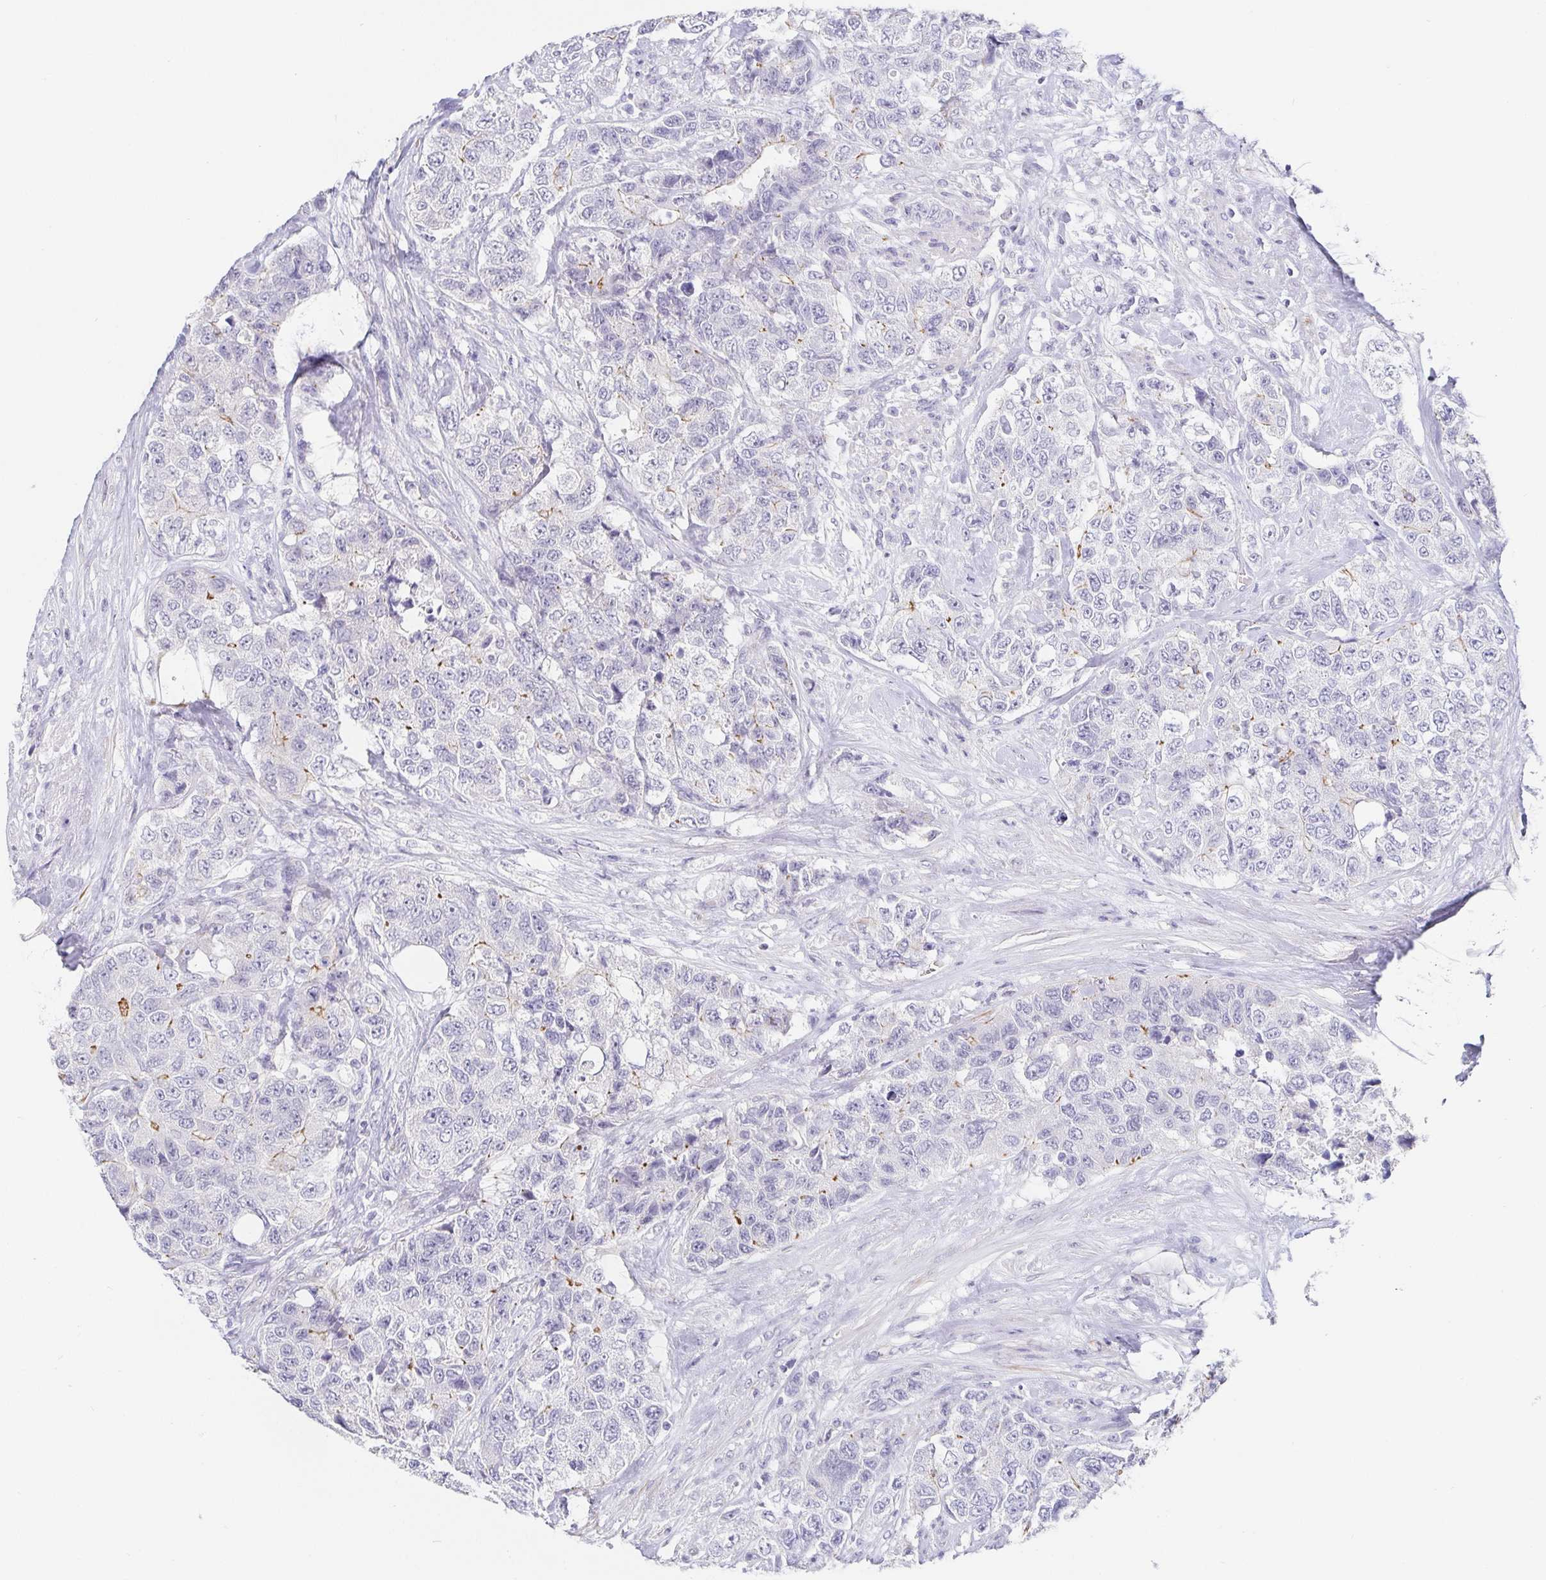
{"staining": {"intensity": "weak", "quantity": "<25%", "location": "cytoplasmic/membranous"}, "tissue": "urothelial cancer", "cell_type": "Tumor cells", "image_type": "cancer", "snomed": [{"axis": "morphology", "description": "Urothelial carcinoma, High grade"}, {"axis": "topography", "description": "Urinary bladder"}], "caption": "The immunohistochemistry (IHC) photomicrograph has no significant positivity in tumor cells of urothelial cancer tissue. (Immunohistochemistry (ihc), brightfield microscopy, high magnification).", "gene": "PDX1", "patient": {"sex": "female", "age": 78}}